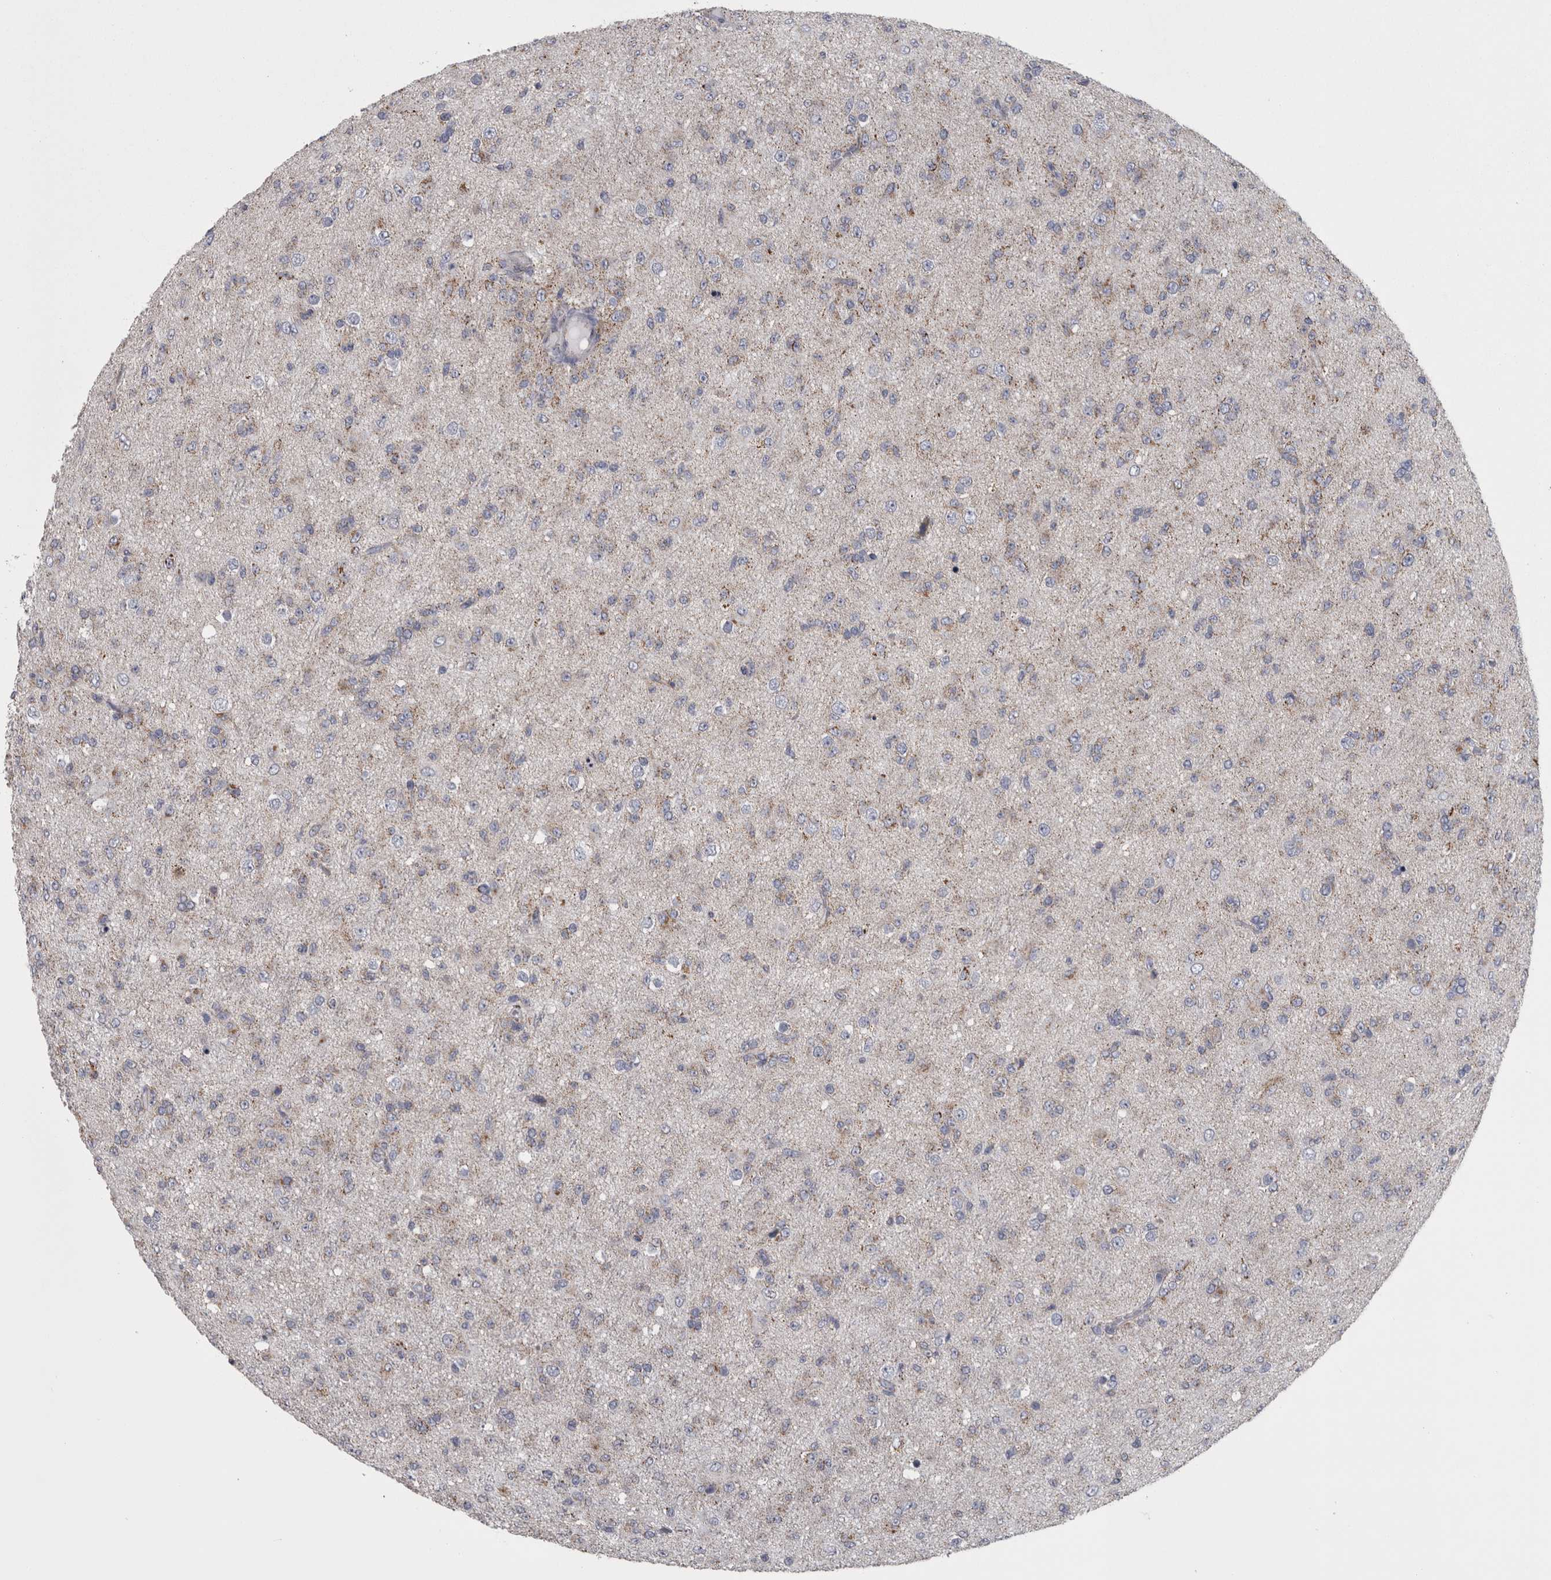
{"staining": {"intensity": "weak", "quantity": "25%-75%", "location": "cytoplasmic/membranous"}, "tissue": "glioma", "cell_type": "Tumor cells", "image_type": "cancer", "snomed": [{"axis": "morphology", "description": "Glioma, malignant, Low grade"}, {"axis": "topography", "description": "Brain"}], "caption": "Protein analysis of glioma tissue demonstrates weak cytoplasmic/membranous staining in about 25%-75% of tumor cells. Ihc stains the protein of interest in brown and the nuclei are stained blue.", "gene": "DBT", "patient": {"sex": "male", "age": 65}}